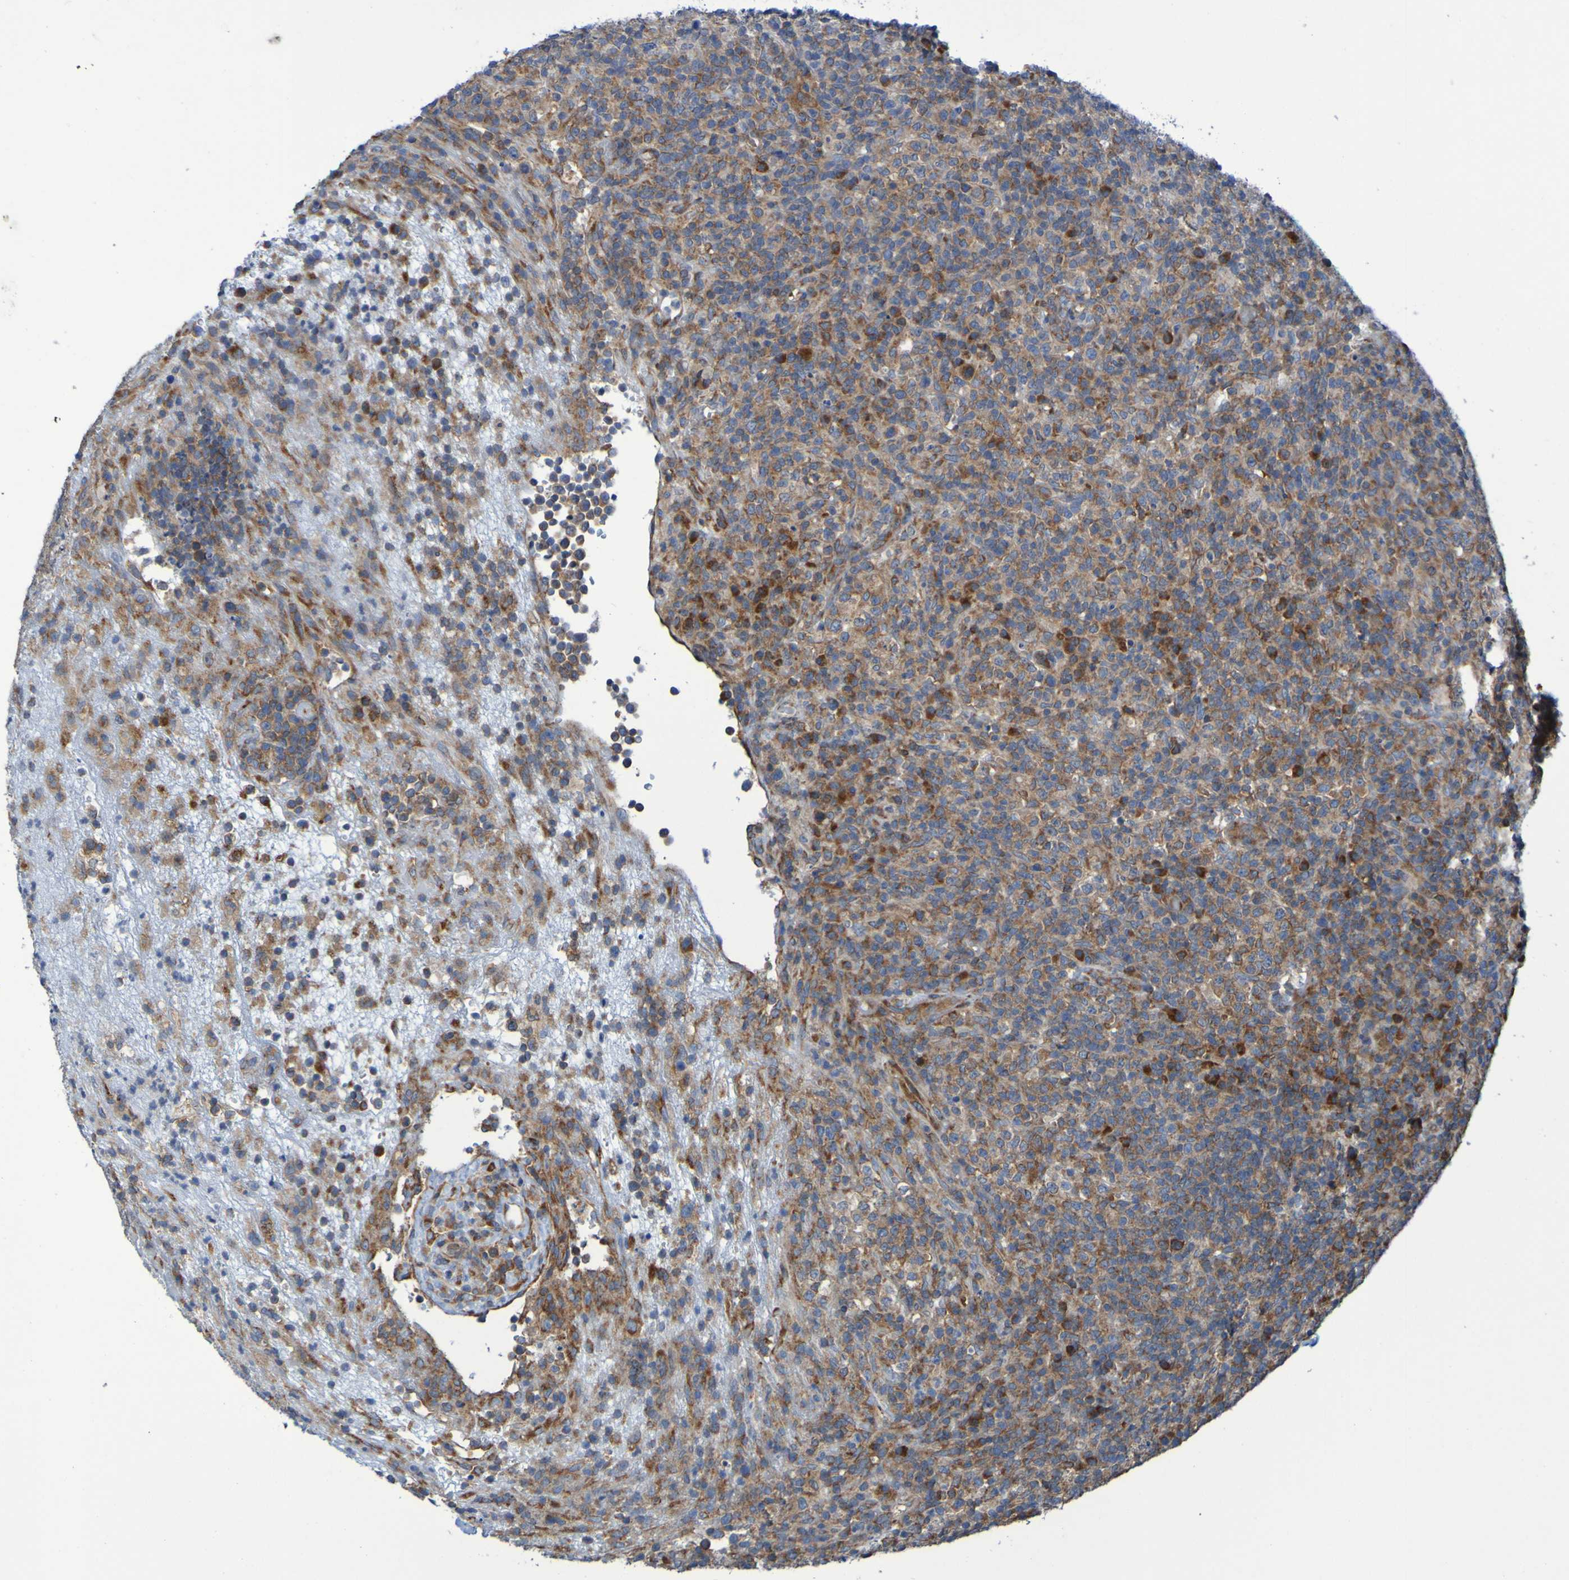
{"staining": {"intensity": "strong", "quantity": "25%-75%", "location": "cytoplasmic/membranous"}, "tissue": "lymphoma", "cell_type": "Tumor cells", "image_type": "cancer", "snomed": [{"axis": "morphology", "description": "Malignant lymphoma, non-Hodgkin's type, High grade"}, {"axis": "topography", "description": "Lymph node"}], "caption": "This image shows malignant lymphoma, non-Hodgkin's type (high-grade) stained with immunohistochemistry (IHC) to label a protein in brown. The cytoplasmic/membranous of tumor cells show strong positivity for the protein. Nuclei are counter-stained blue.", "gene": "FKBP3", "patient": {"sex": "female", "age": 76}}